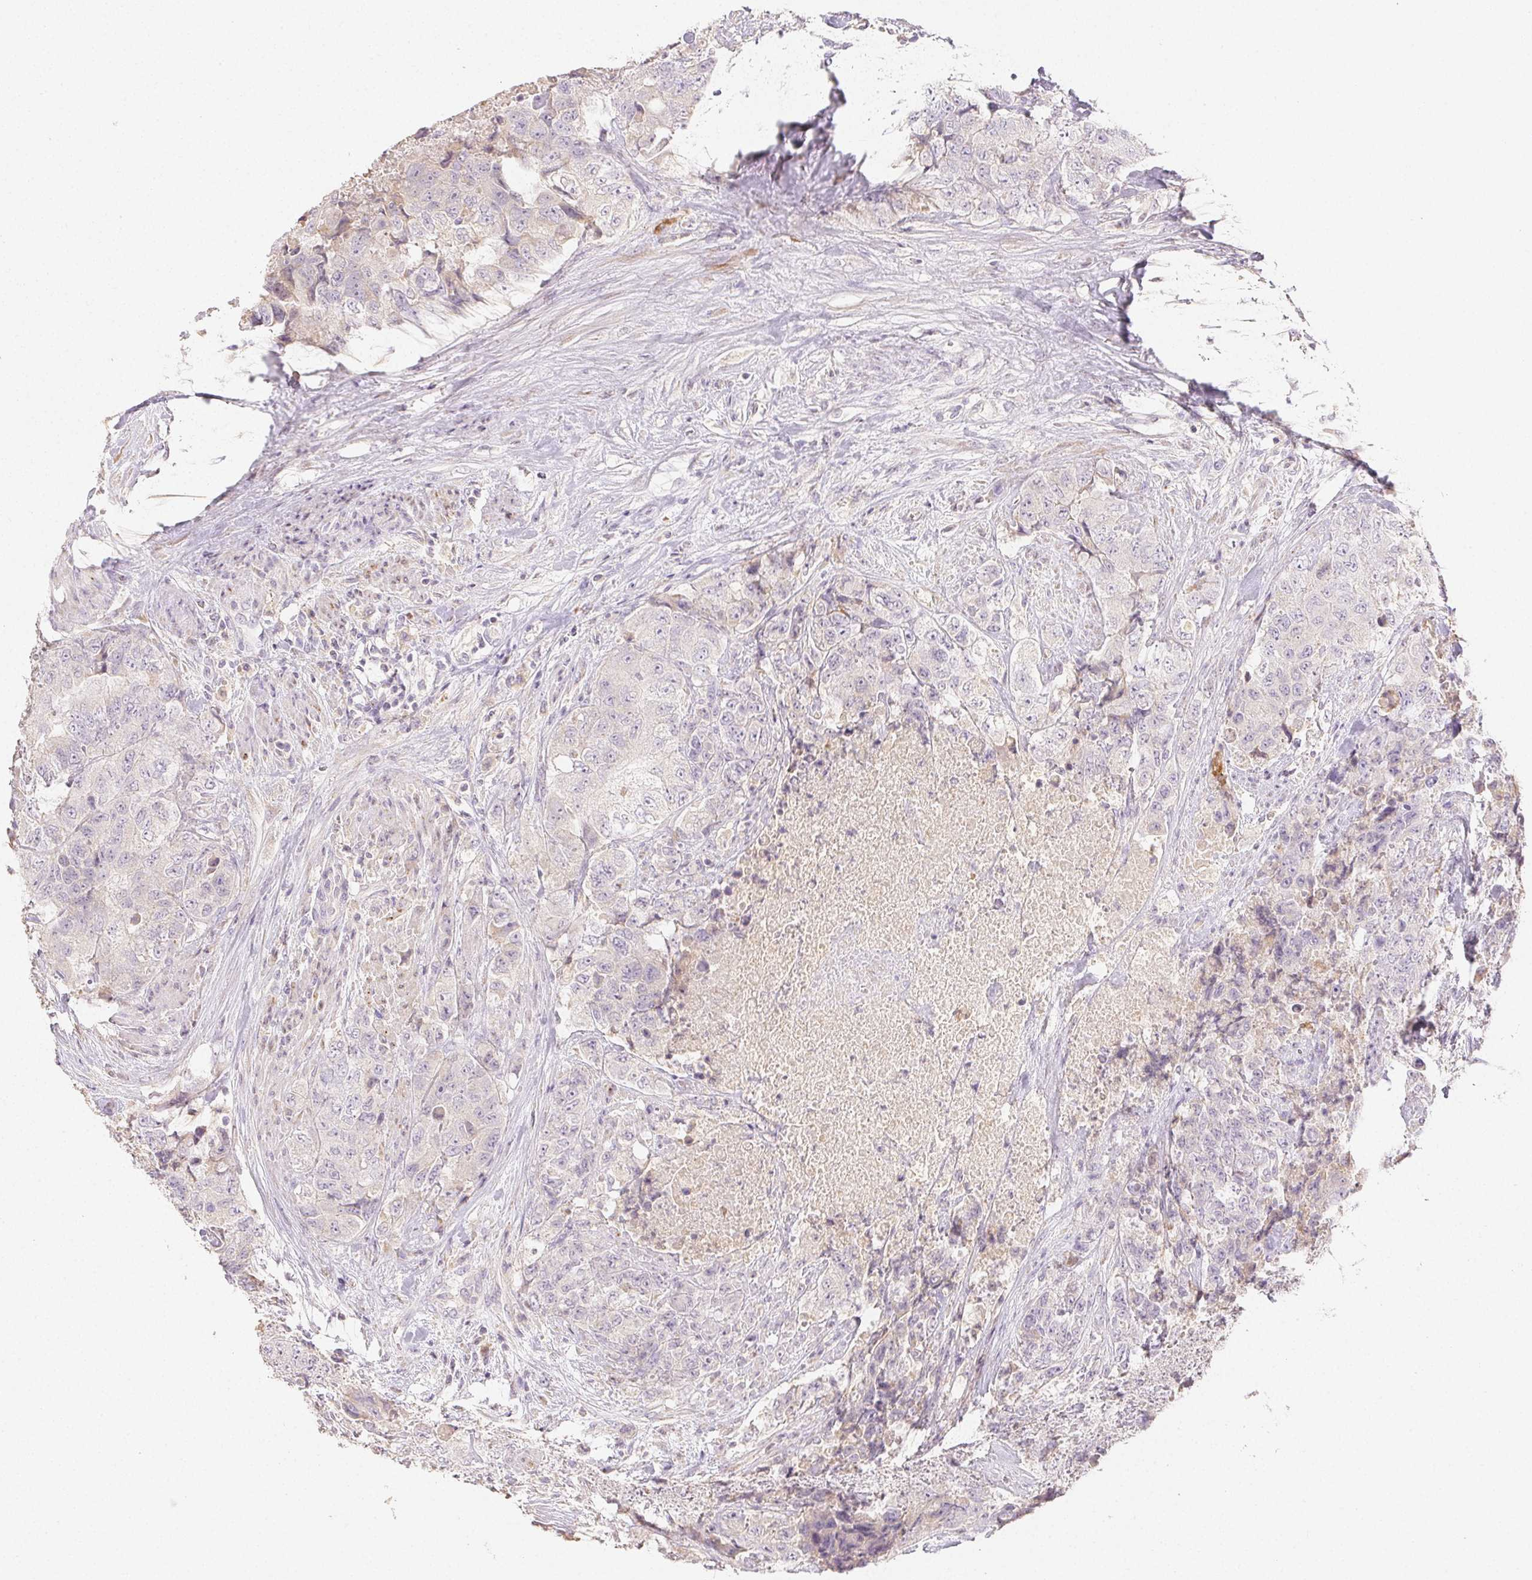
{"staining": {"intensity": "negative", "quantity": "none", "location": "none"}, "tissue": "urothelial cancer", "cell_type": "Tumor cells", "image_type": "cancer", "snomed": [{"axis": "morphology", "description": "Urothelial carcinoma, High grade"}, {"axis": "topography", "description": "Urinary bladder"}], "caption": "Immunohistochemical staining of urothelial cancer exhibits no significant positivity in tumor cells. The staining is performed using DAB (3,3'-diaminobenzidine) brown chromogen with nuclei counter-stained in using hematoxylin.", "gene": "ACVR1B", "patient": {"sex": "female", "age": 78}}